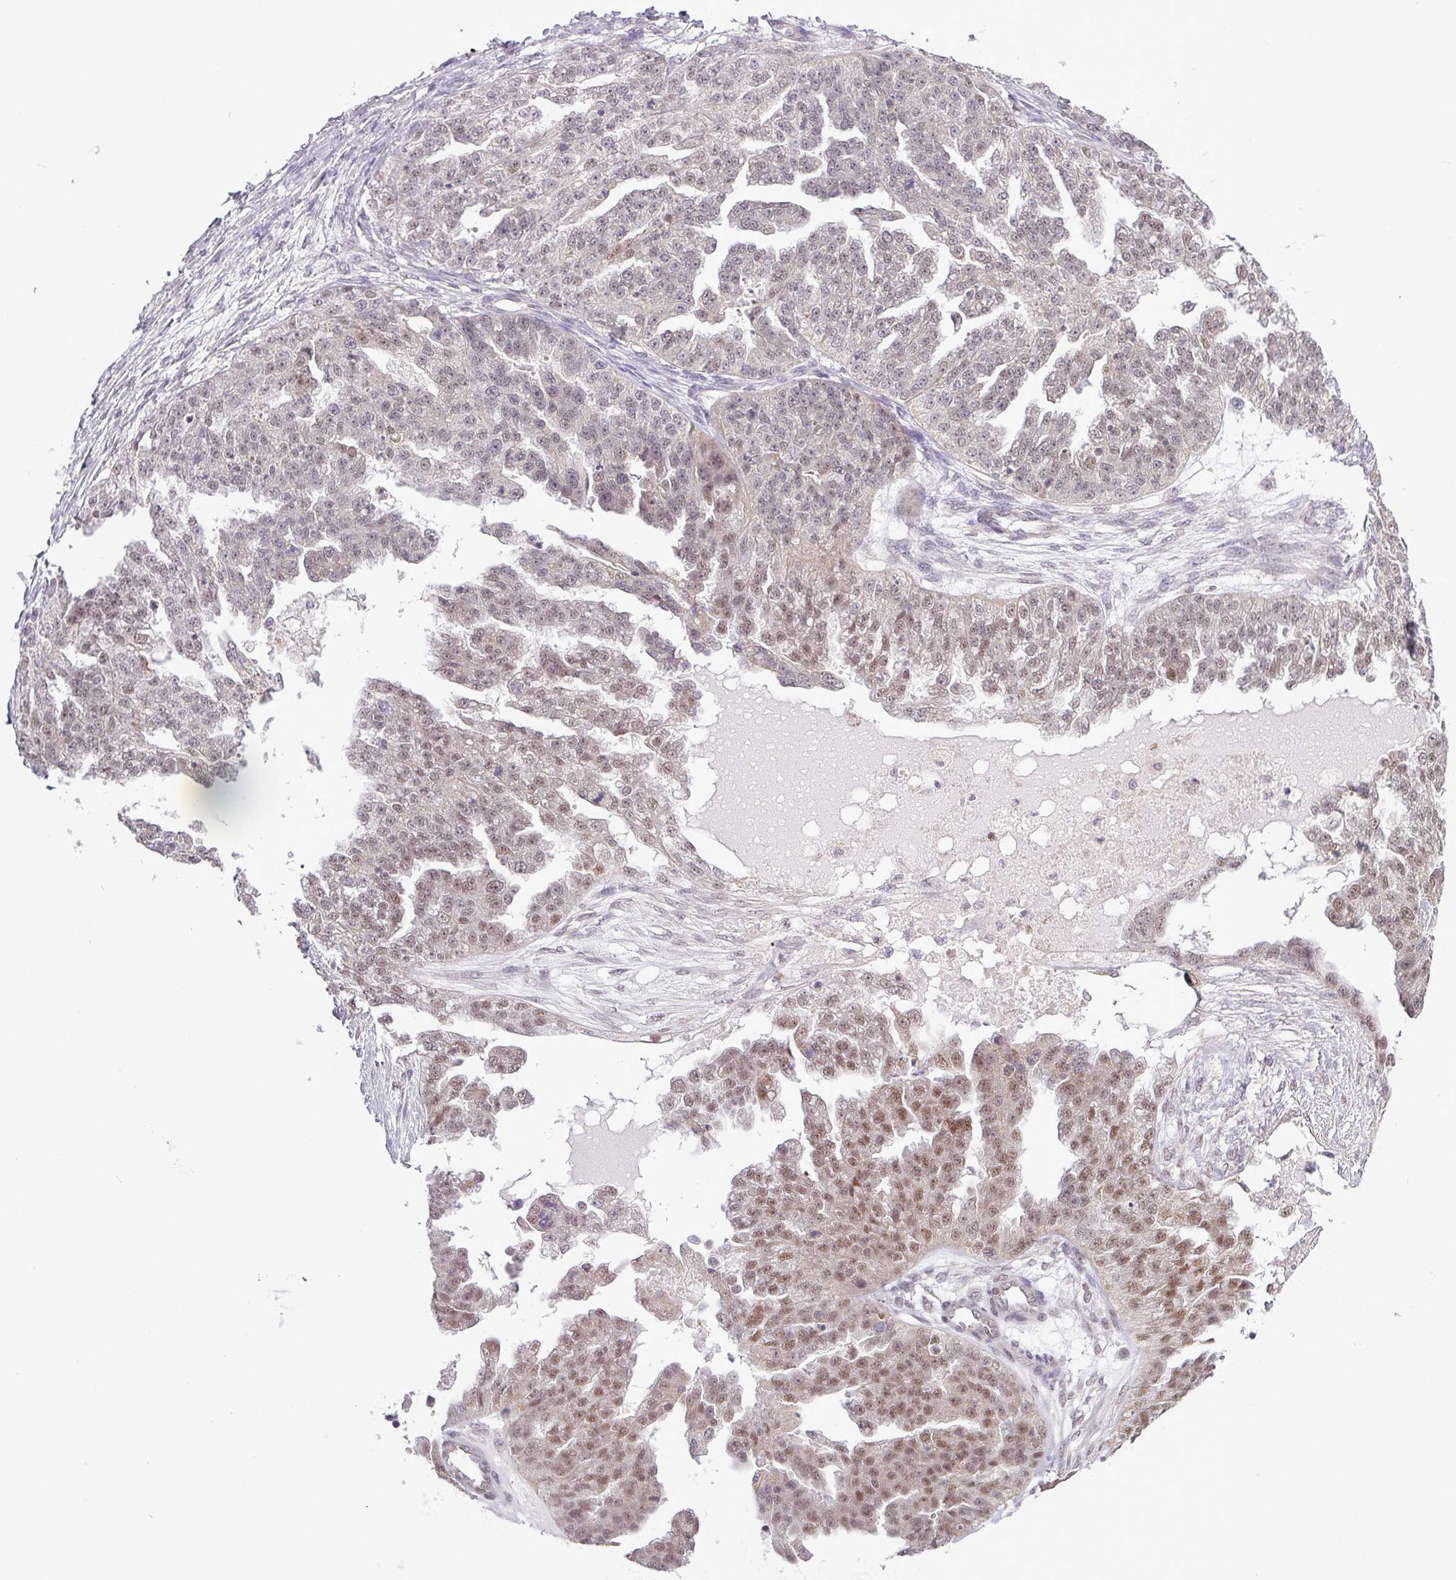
{"staining": {"intensity": "moderate", "quantity": ">75%", "location": "nuclear"}, "tissue": "ovarian cancer", "cell_type": "Tumor cells", "image_type": "cancer", "snomed": [{"axis": "morphology", "description": "Cystadenocarcinoma, serous, NOS"}, {"axis": "topography", "description": "Ovary"}], "caption": "Ovarian serous cystadenocarcinoma stained with DAB (3,3'-diaminobenzidine) IHC demonstrates medium levels of moderate nuclear staining in about >75% of tumor cells.", "gene": "ZNF217", "patient": {"sex": "female", "age": 58}}